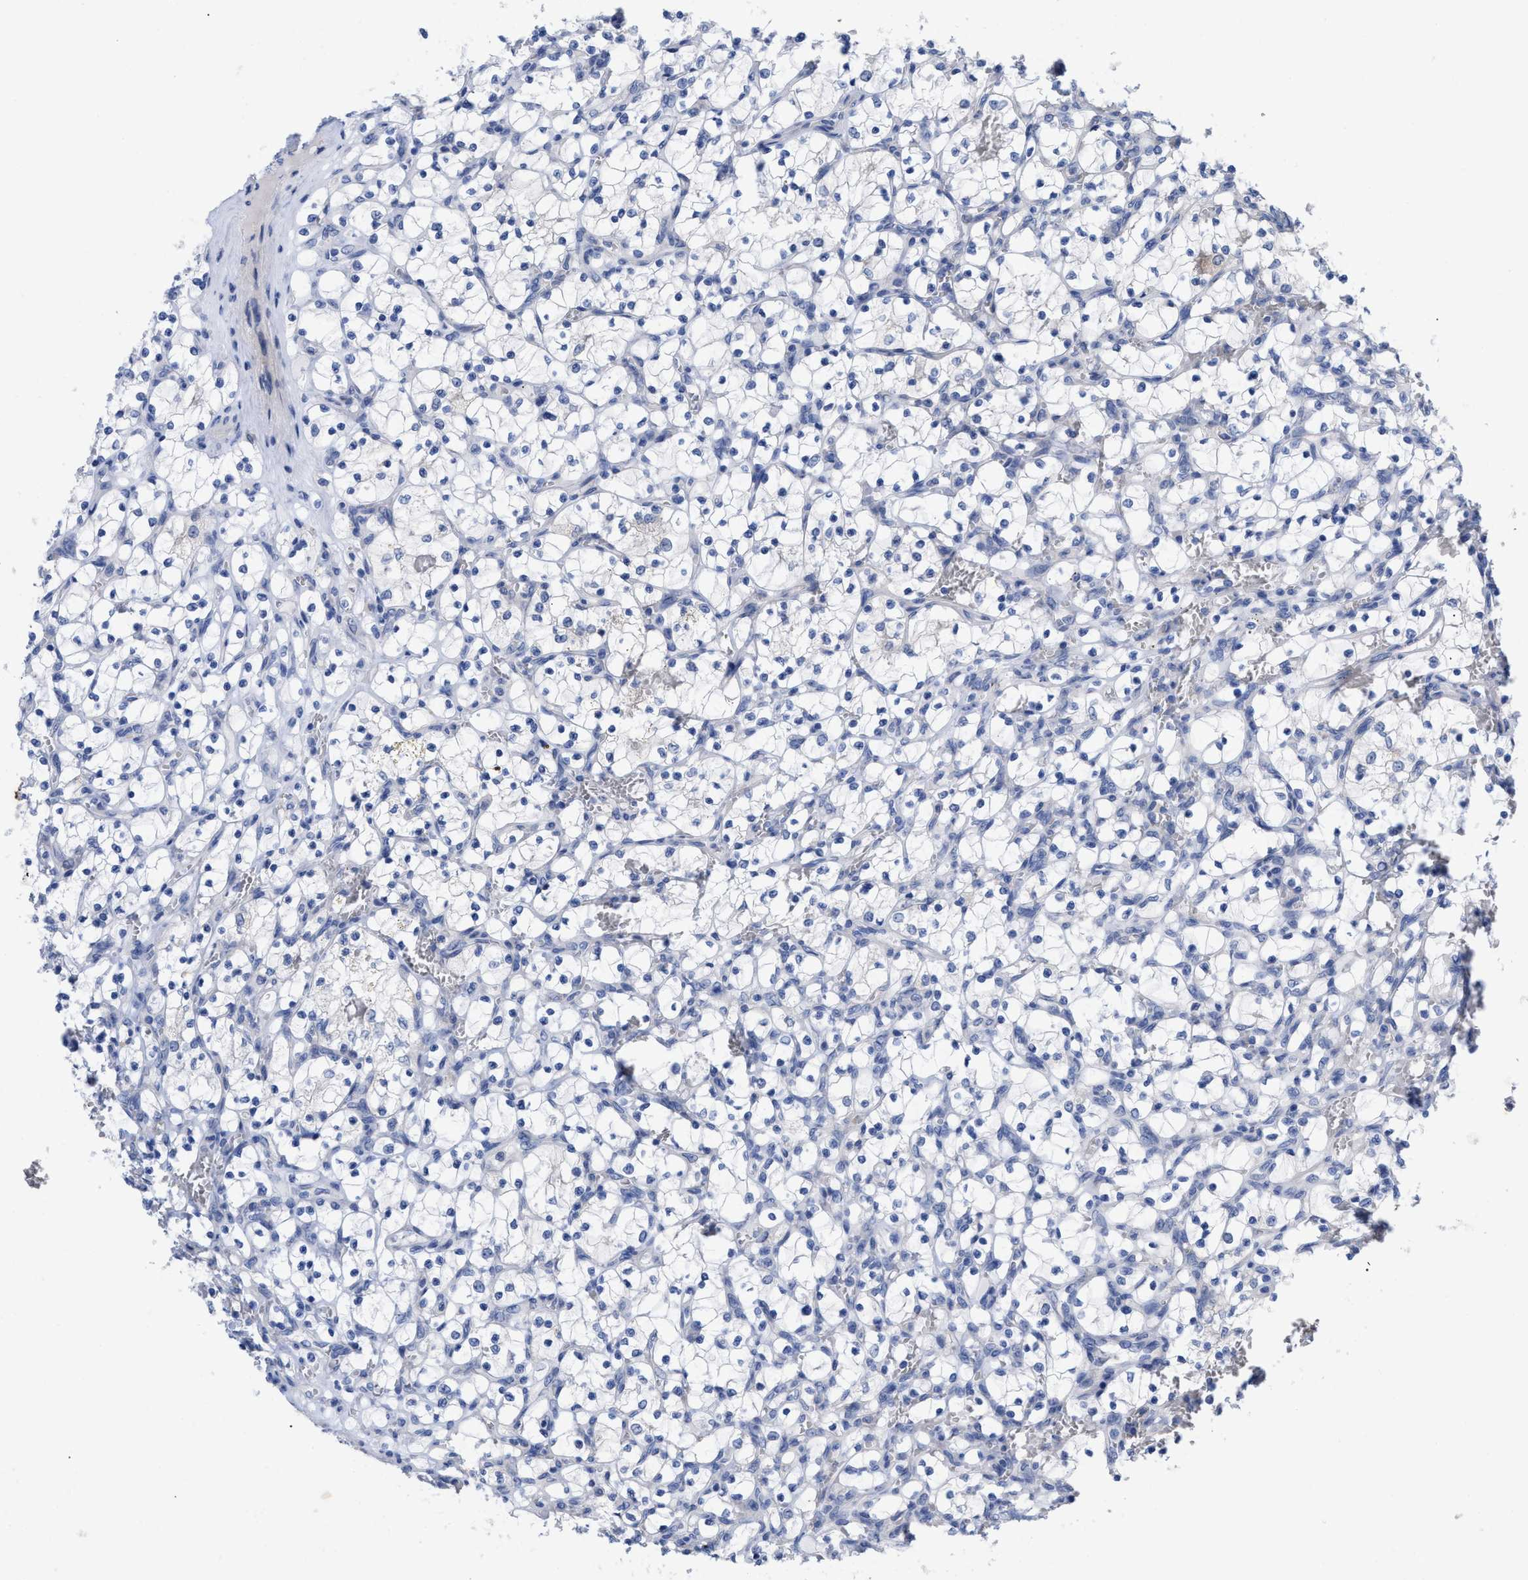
{"staining": {"intensity": "negative", "quantity": "none", "location": "none"}, "tissue": "renal cancer", "cell_type": "Tumor cells", "image_type": "cancer", "snomed": [{"axis": "morphology", "description": "Adenocarcinoma, NOS"}, {"axis": "topography", "description": "Kidney"}], "caption": "Tumor cells show no significant protein expression in renal adenocarcinoma.", "gene": "VIP", "patient": {"sex": "female", "age": 69}}